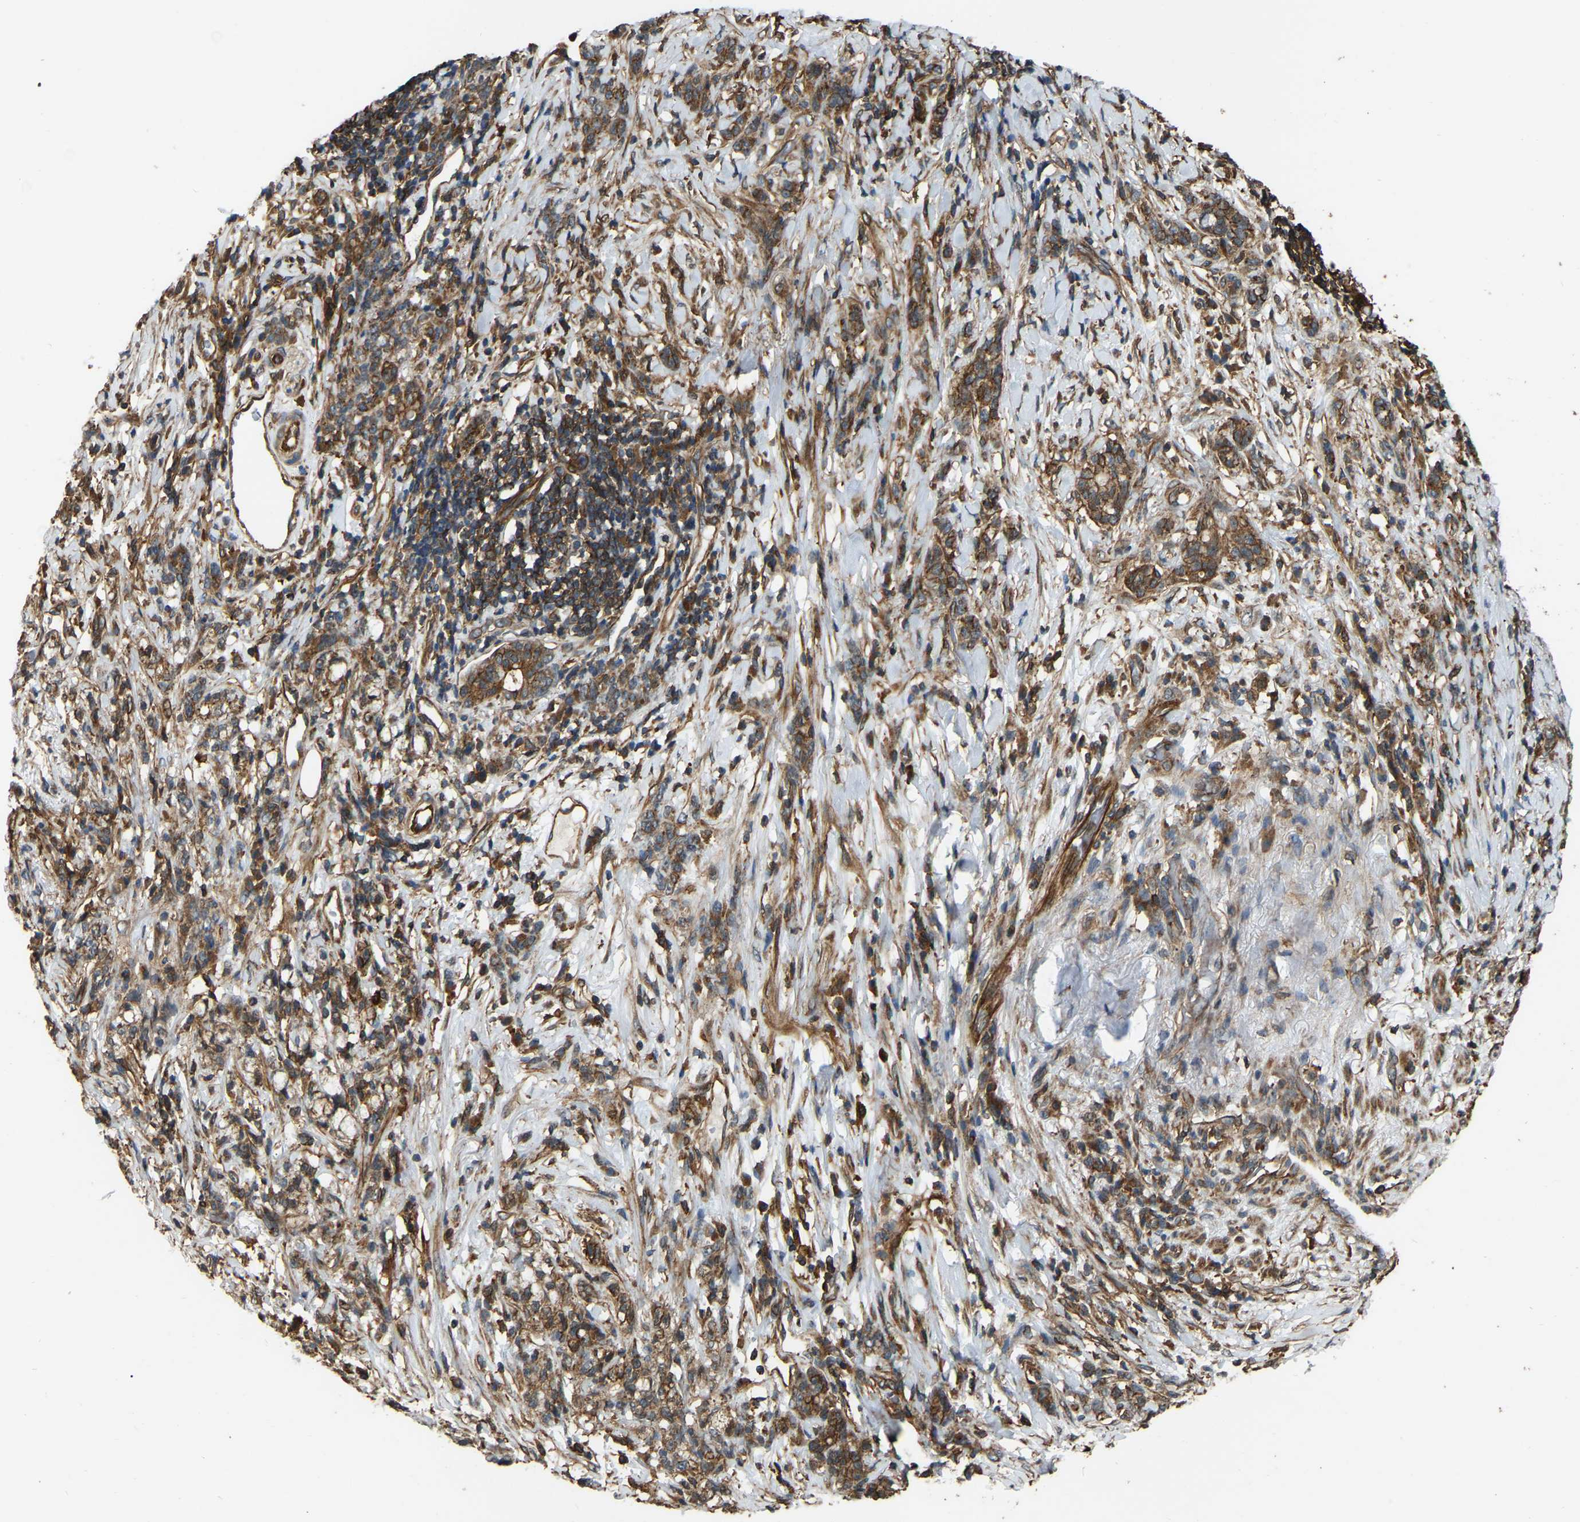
{"staining": {"intensity": "moderate", "quantity": ">75%", "location": "cytoplasmic/membranous"}, "tissue": "stomach cancer", "cell_type": "Tumor cells", "image_type": "cancer", "snomed": [{"axis": "morphology", "description": "Adenocarcinoma, NOS"}, {"axis": "topography", "description": "Stomach, lower"}], "caption": "Protein analysis of stomach adenocarcinoma tissue demonstrates moderate cytoplasmic/membranous positivity in approximately >75% of tumor cells.", "gene": "SAMD9L", "patient": {"sex": "male", "age": 88}}